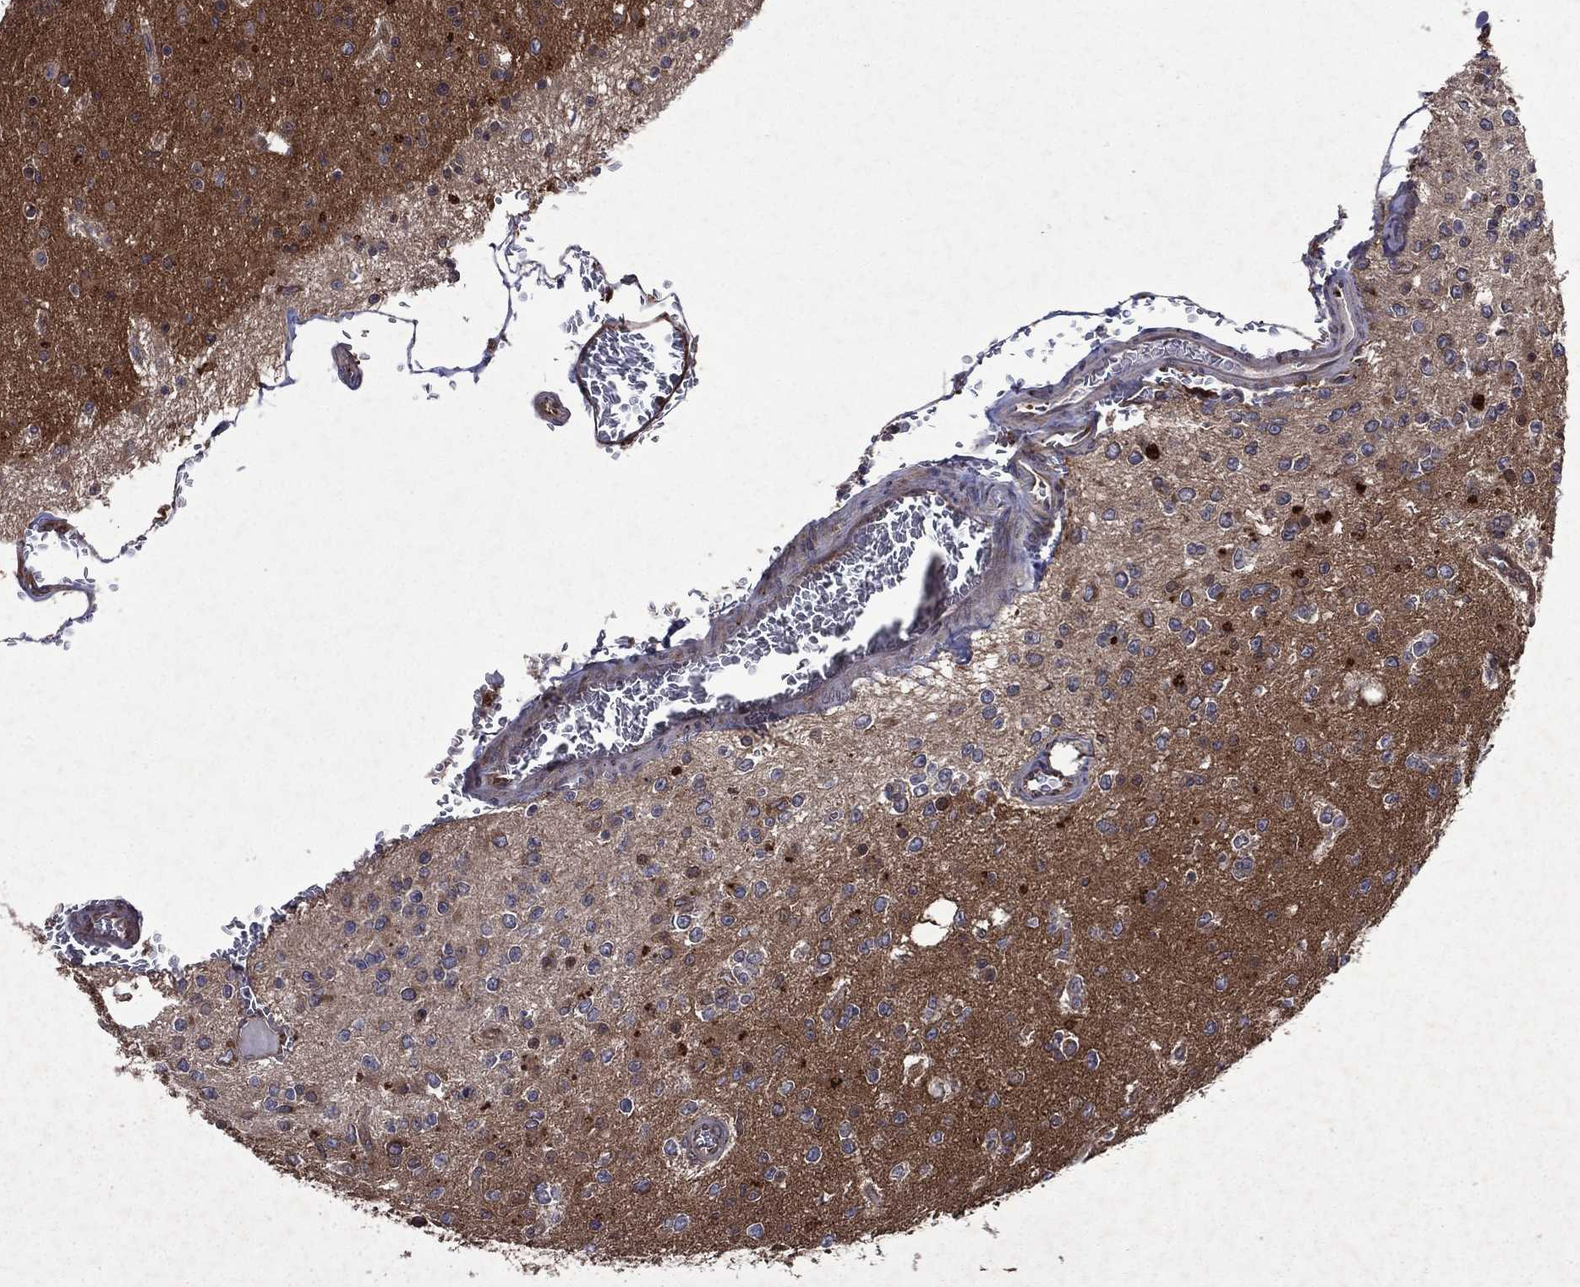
{"staining": {"intensity": "strong", "quantity": "<25%", "location": "cytoplasmic/membranous"}, "tissue": "glioma", "cell_type": "Tumor cells", "image_type": "cancer", "snomed": [{"axis": "morphology", "description": "Glioma, malignant, Low grade"}, {"axis": "topography", "description": "Brain"}], "caption": "Immunohistochemical staining of glioma demonstrates medium levels of strong cytoplasmic/membranous staining in about <25% of tumor cells.", "gene": "EIF2B4", "patient": {"sex": "female", "age": 45}}